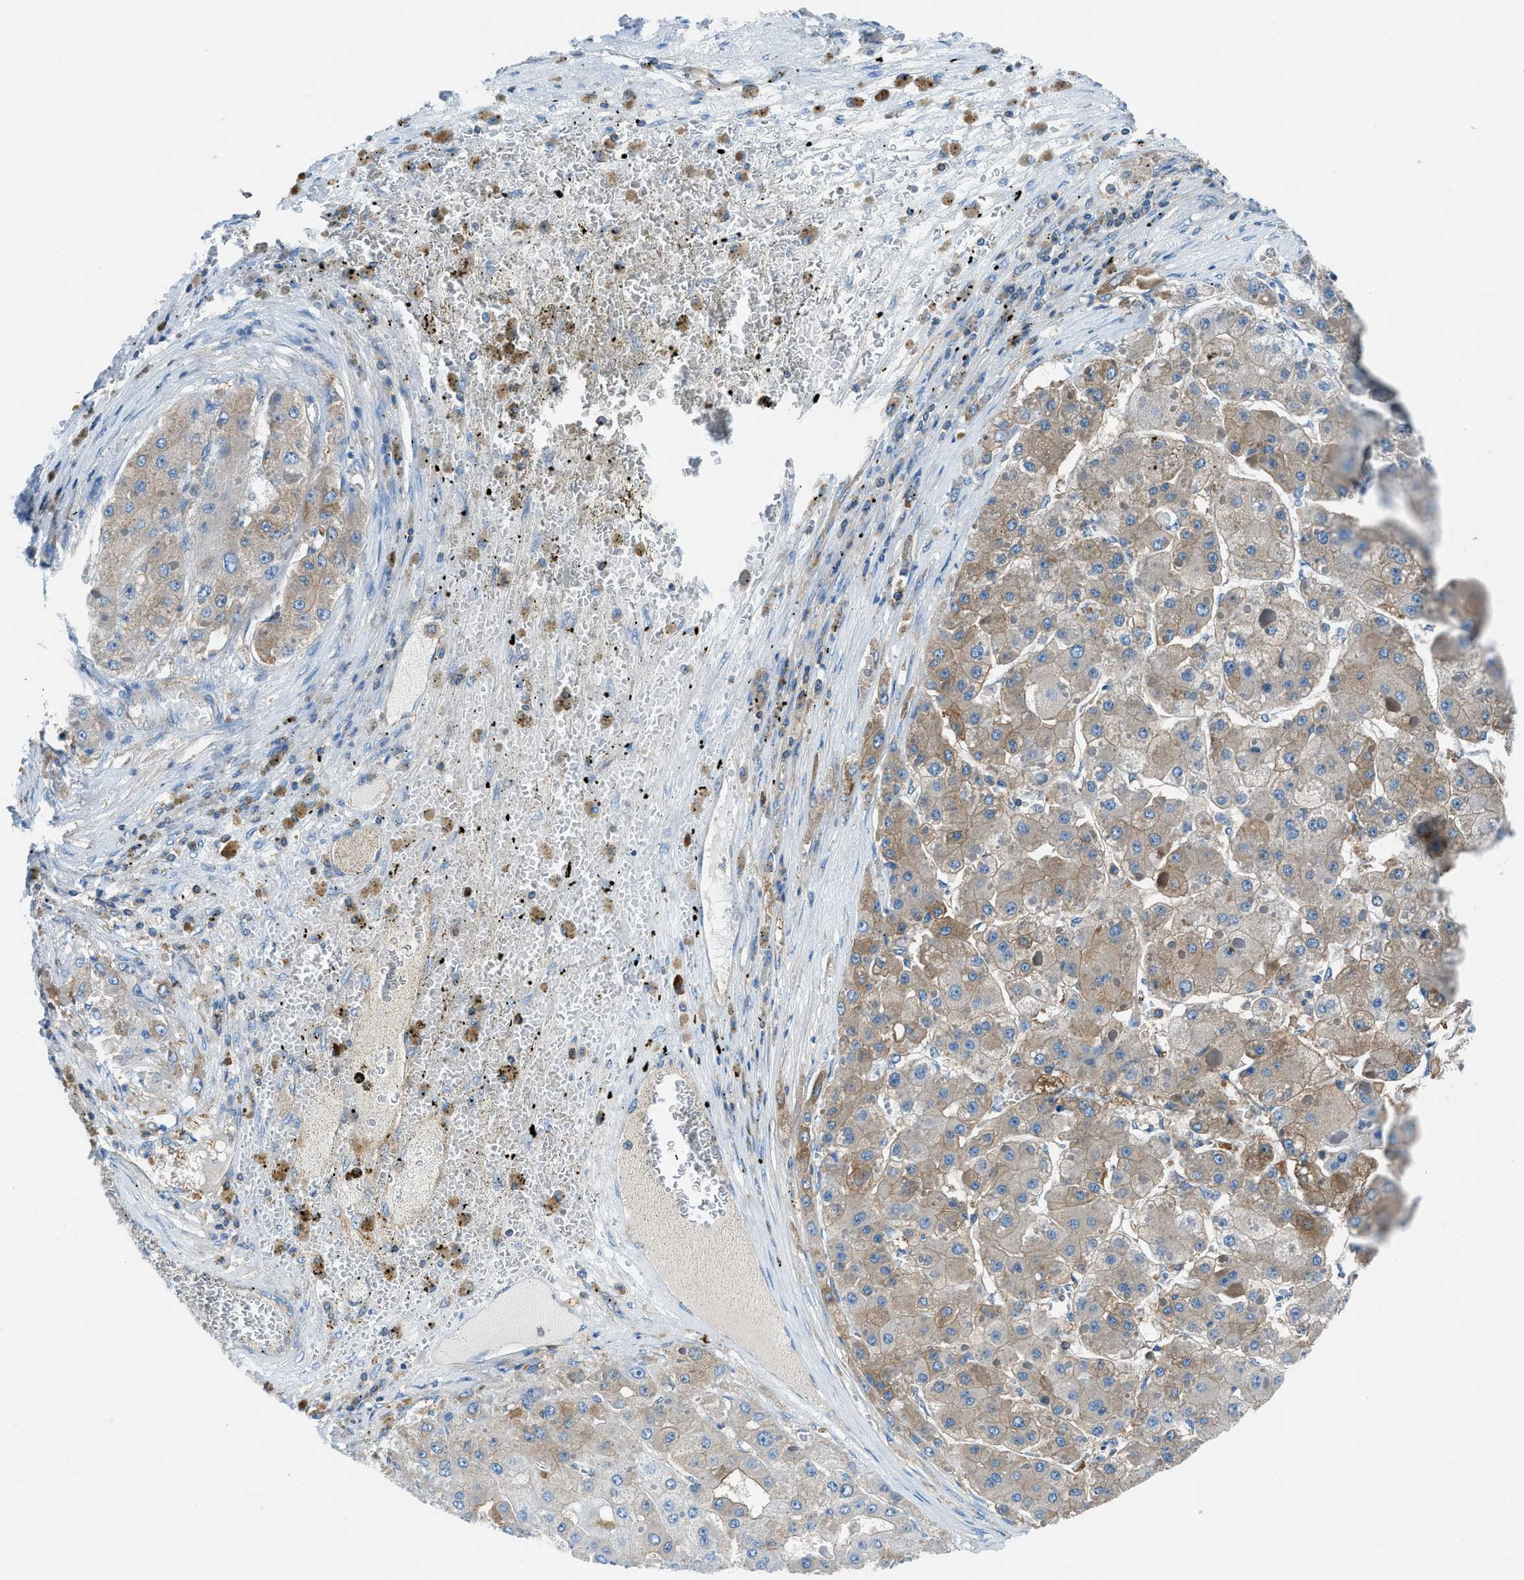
{"staining": {"intensity": "moderate", "quantity": "<25%", "location": "cytoplasmic/membranous"}, "tissue": "liver cancer", "cell_type": "Tumor cells", "image_type": "cancer", "snomed": [{"axis": "morphology", "description": "Carcinoma, Hepatocellular, NOS"}, {"axis": "topography", "description": "Liver"}], "caption": "Immunohistochemistry (IHC) (DAB (3,3'-diaminobenzidine)) staining of liver cancer shows moderate cytoplasmic/membranous protein staining in about <25% of tumor cells.", "gene": "SARS1", "patient": {"sex": "female", "age": 73}}